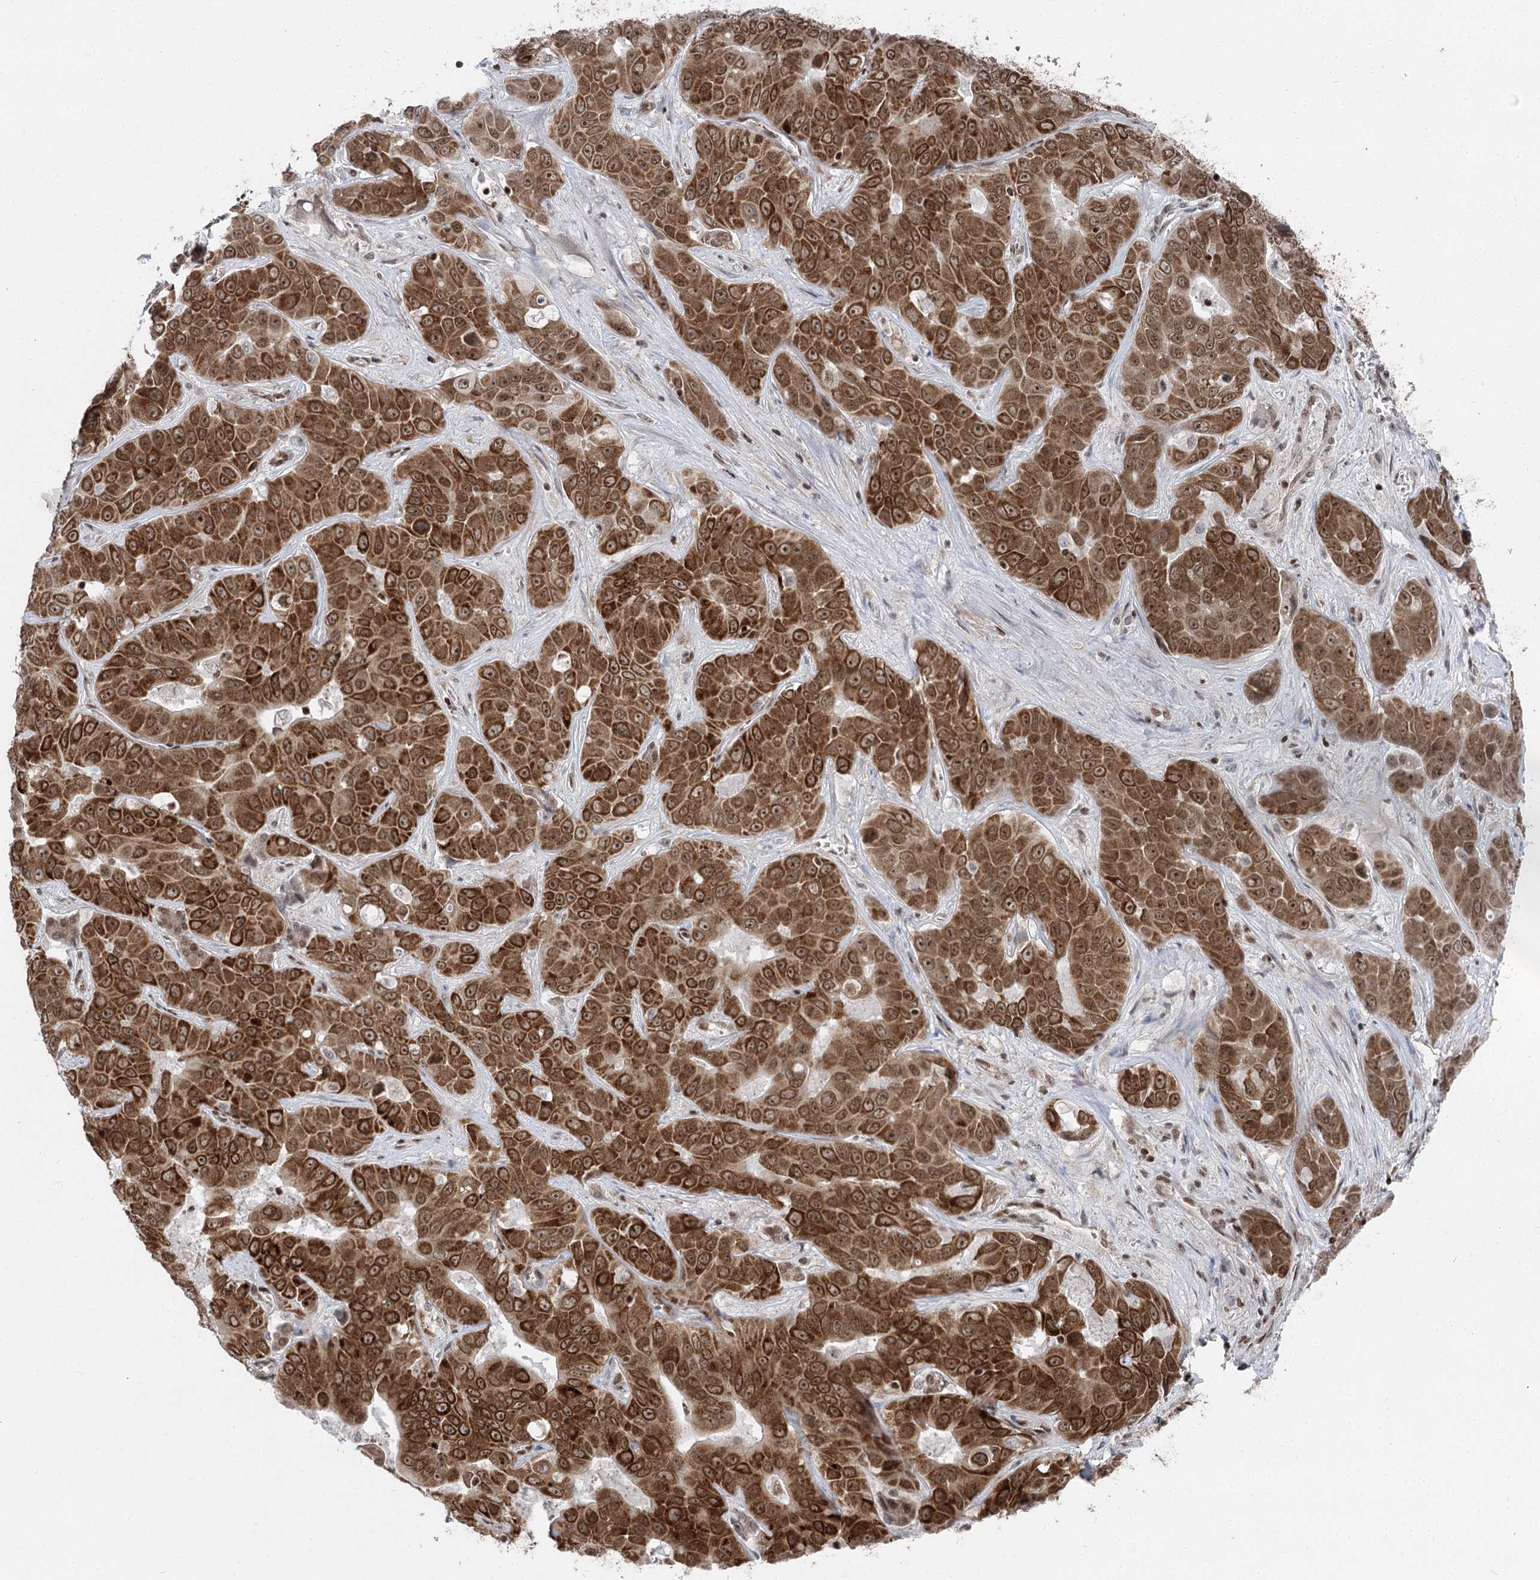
{"staining": {"intensity": "strong", "quantity": ">75%", "location": "cytoplasmic/membranous,nuclear"}, "tissue": "liver cancer", "cell_type": "Tumor cells", "image_type": "cancer", "snomed": [{"axis": "morphology", "description": "Cholangiocarcinoma"}, {"axis": "topography", "description": "Liver"}], "caption": "Tumor cells reveal high levels of strong cytoplasmic/membranous and nuclear staining in about >75% of cells in human cholangiocarcinoma (liver).", "gene": "CGGBP1", "patient": {"sex": "female", "age": 52}}